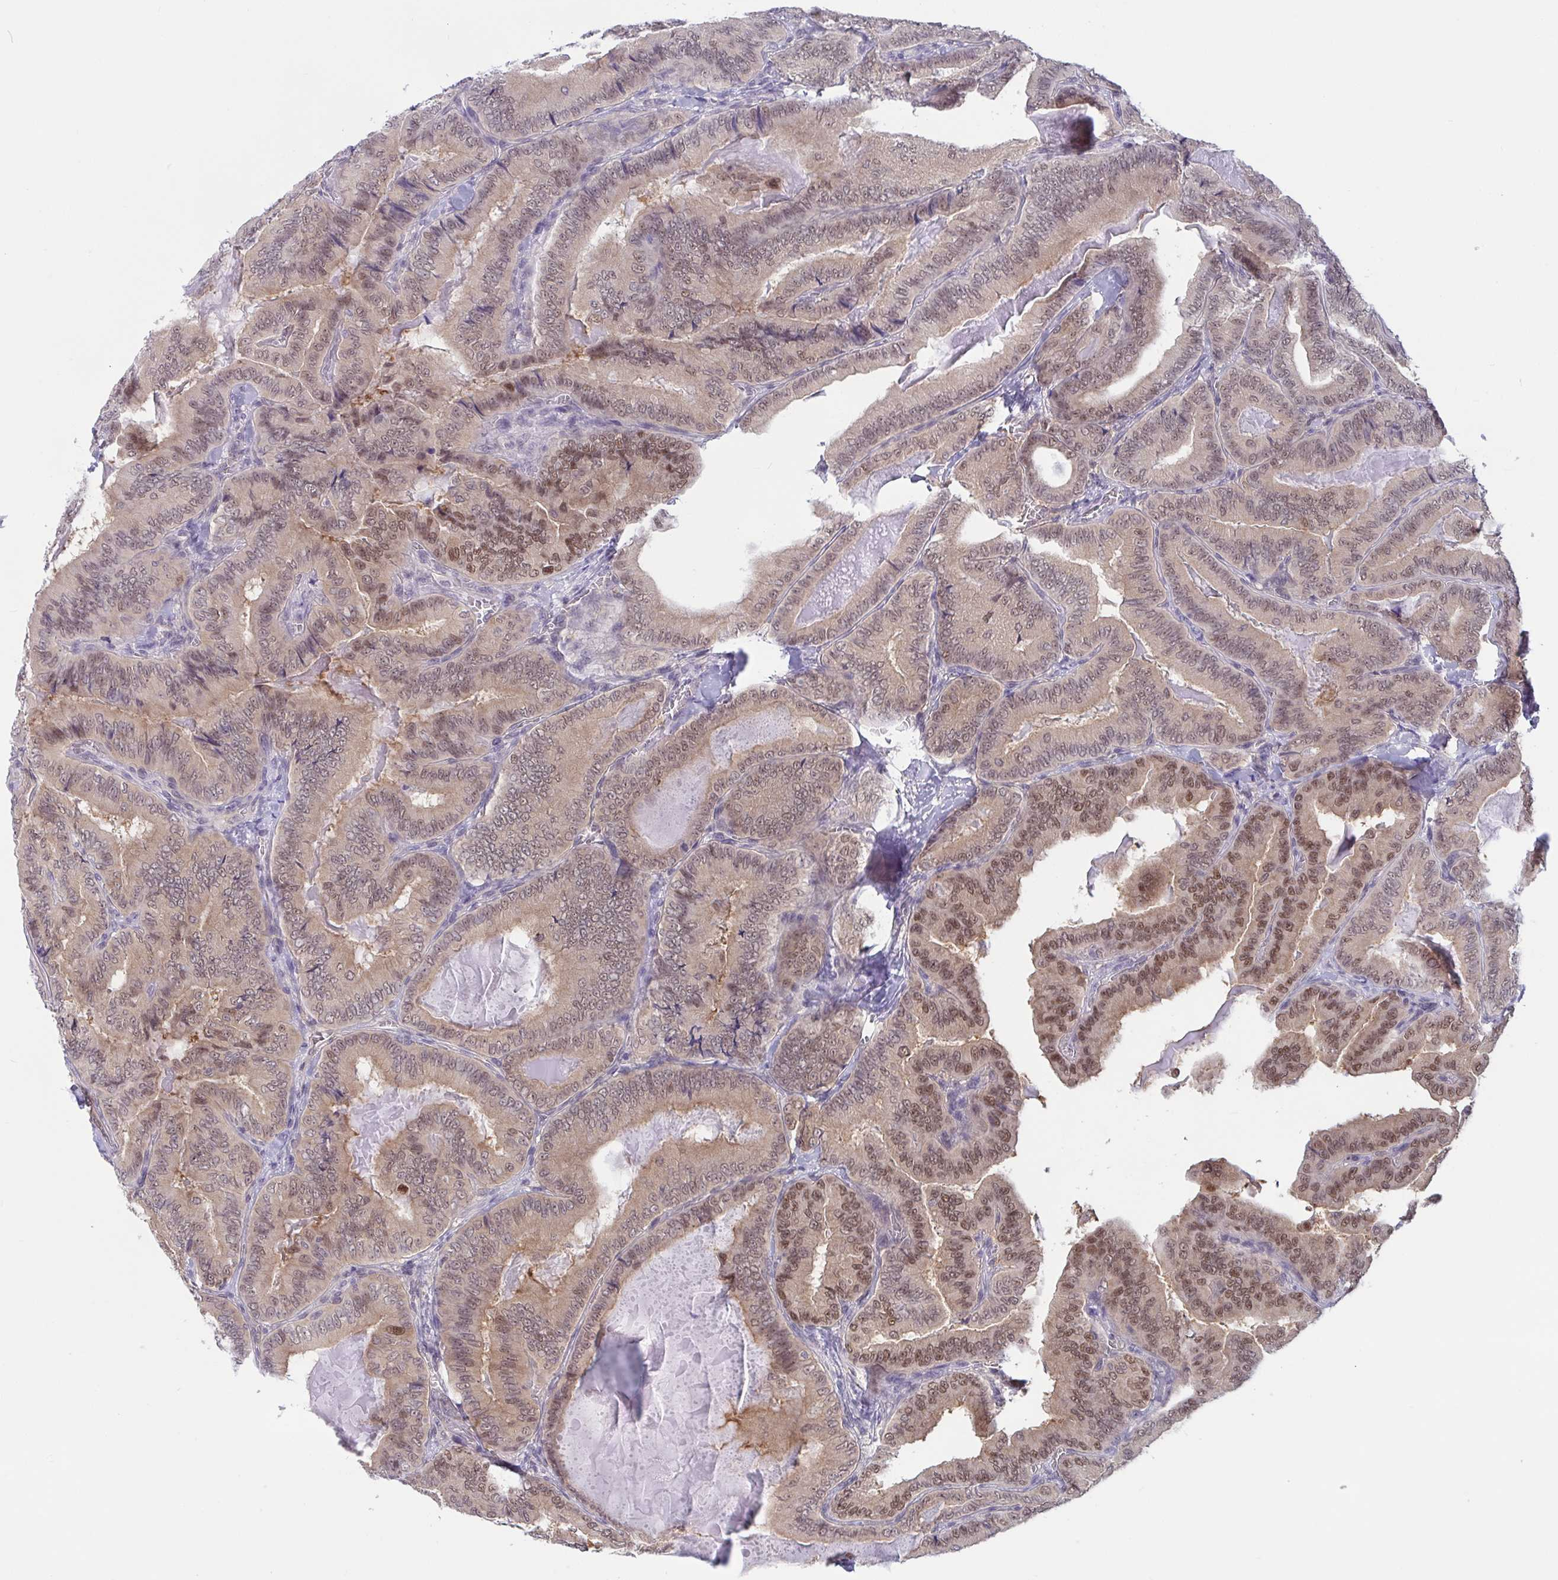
{"staining": {"intensity": "moderate", "quantity": "25%-75%", "location": "nuclear"}, "tissue": "thyroid cancer", "cell_type": "Tumor cells", "image_type": "cancer", "snomed": [{"axis": "morphology", "description": "Papillary adenocarcinoma, NOS"}, {"axis": "topography", "description": "Thyroid gland"}], "caption": "The micrograph reveals staining of thyroid cancer, revealing moderate nuclear protein staining (brown color) within tumor cells. (DAB (3,3'-diaminobenzidine) = brown stain, brightfield microscopy at high magnification).", "gene": "TSN", "patient": {"sex": "male", "age": 61}}